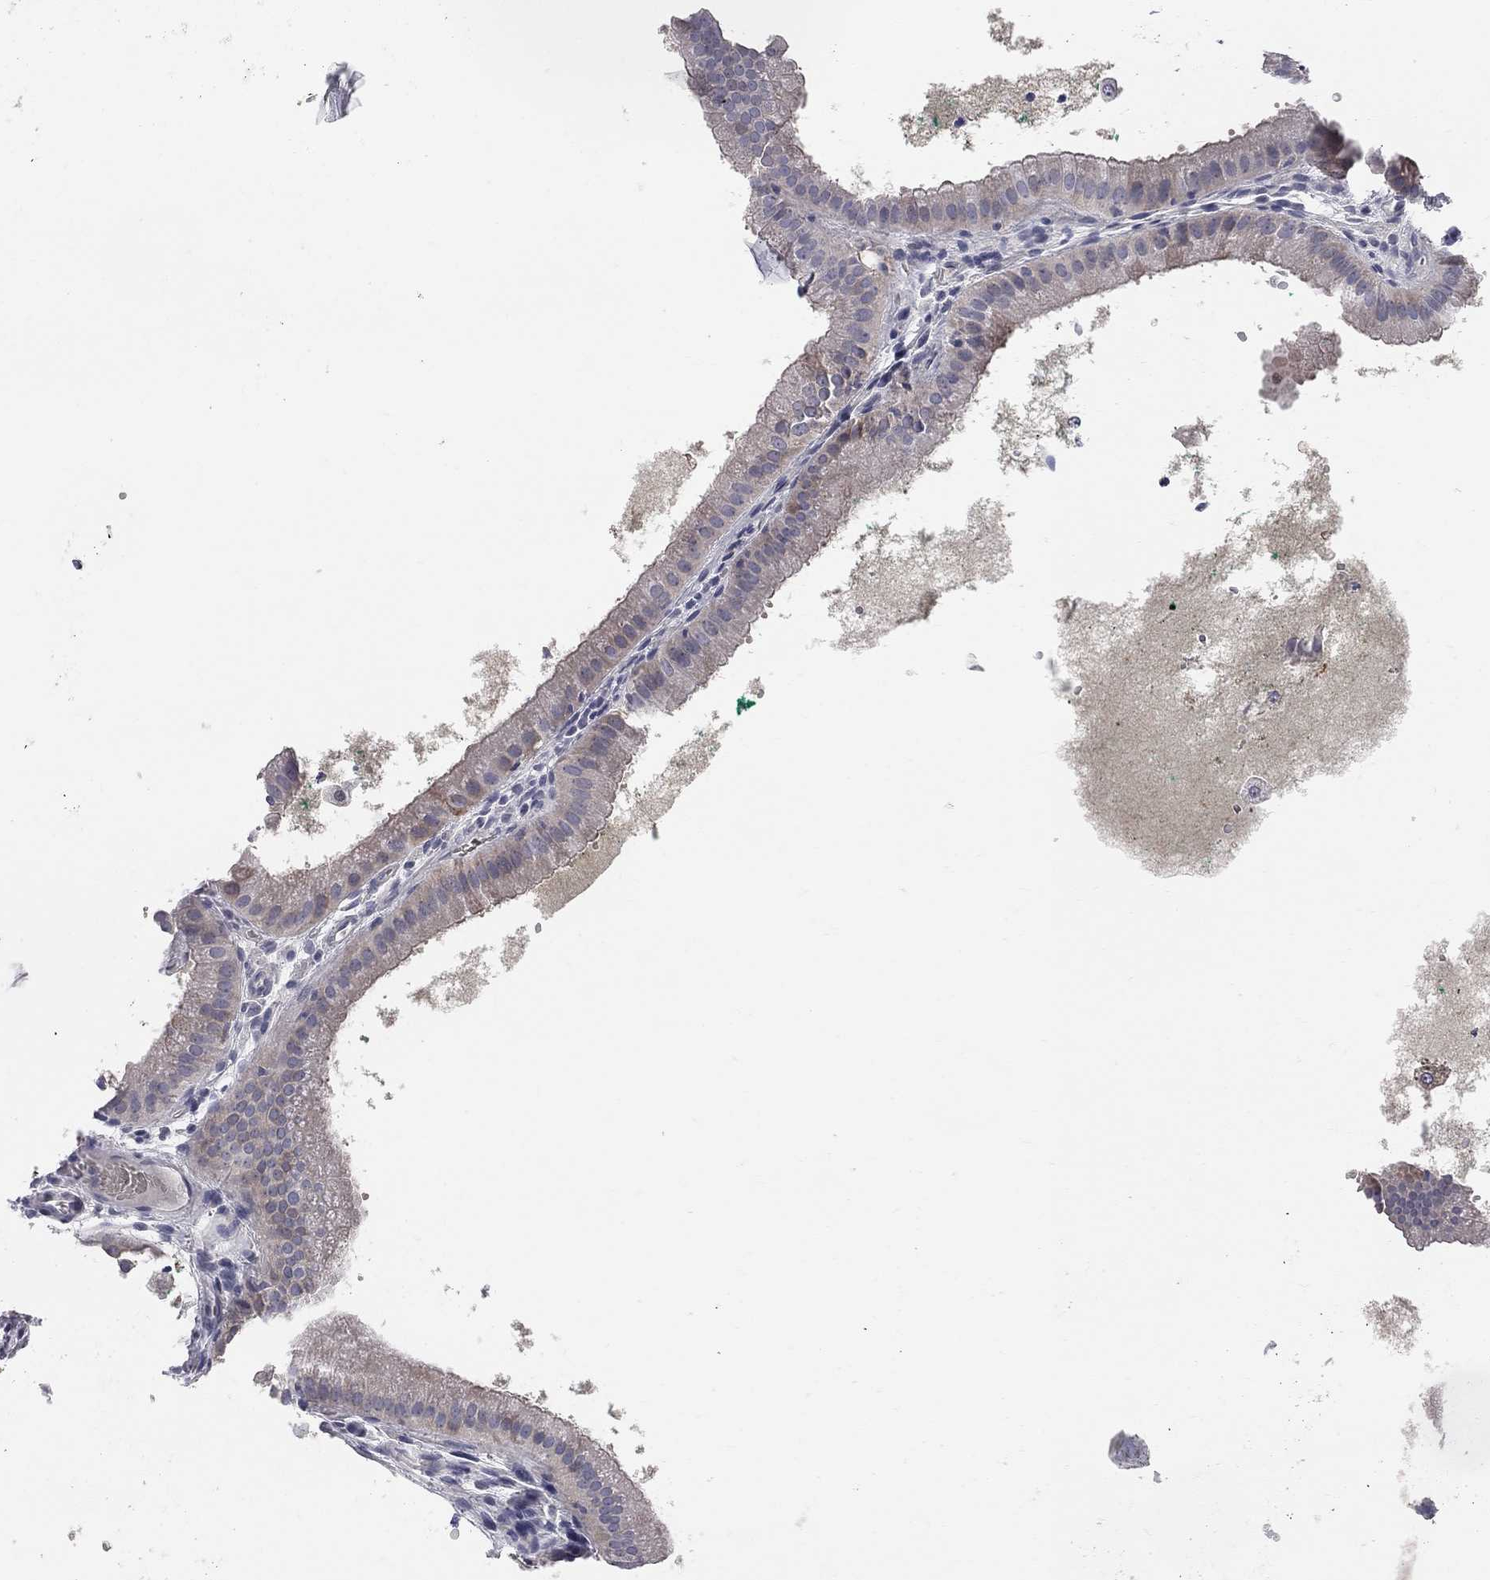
{"staining": {"intensity": "moderate", "quantity": "<25%", "location": "cytoplasmic/membranous"}, "tissue": "gallbladder", "cell_type": "Glandular cells", "image_type": "normal", "snomed": [{"axis": "morphology", "description": "Normal tissue, NOS"}, {"axis": "topography", "description": "Gallbladder"}], "caption": "Immunohistochemical staining of normal gallbladder demonstrates <25% levels of moderate cytoplasmic/membranous protein positivity in about <25% of glandular cells. The staining is performed using DAB (3,3'-diaminobenzidine) brown chromogen to label protein expression. The nuclei are counter-stained blue using hematoxylin.", "gene": "AOX1", "patient": {"sex": "male", "age": 67}}